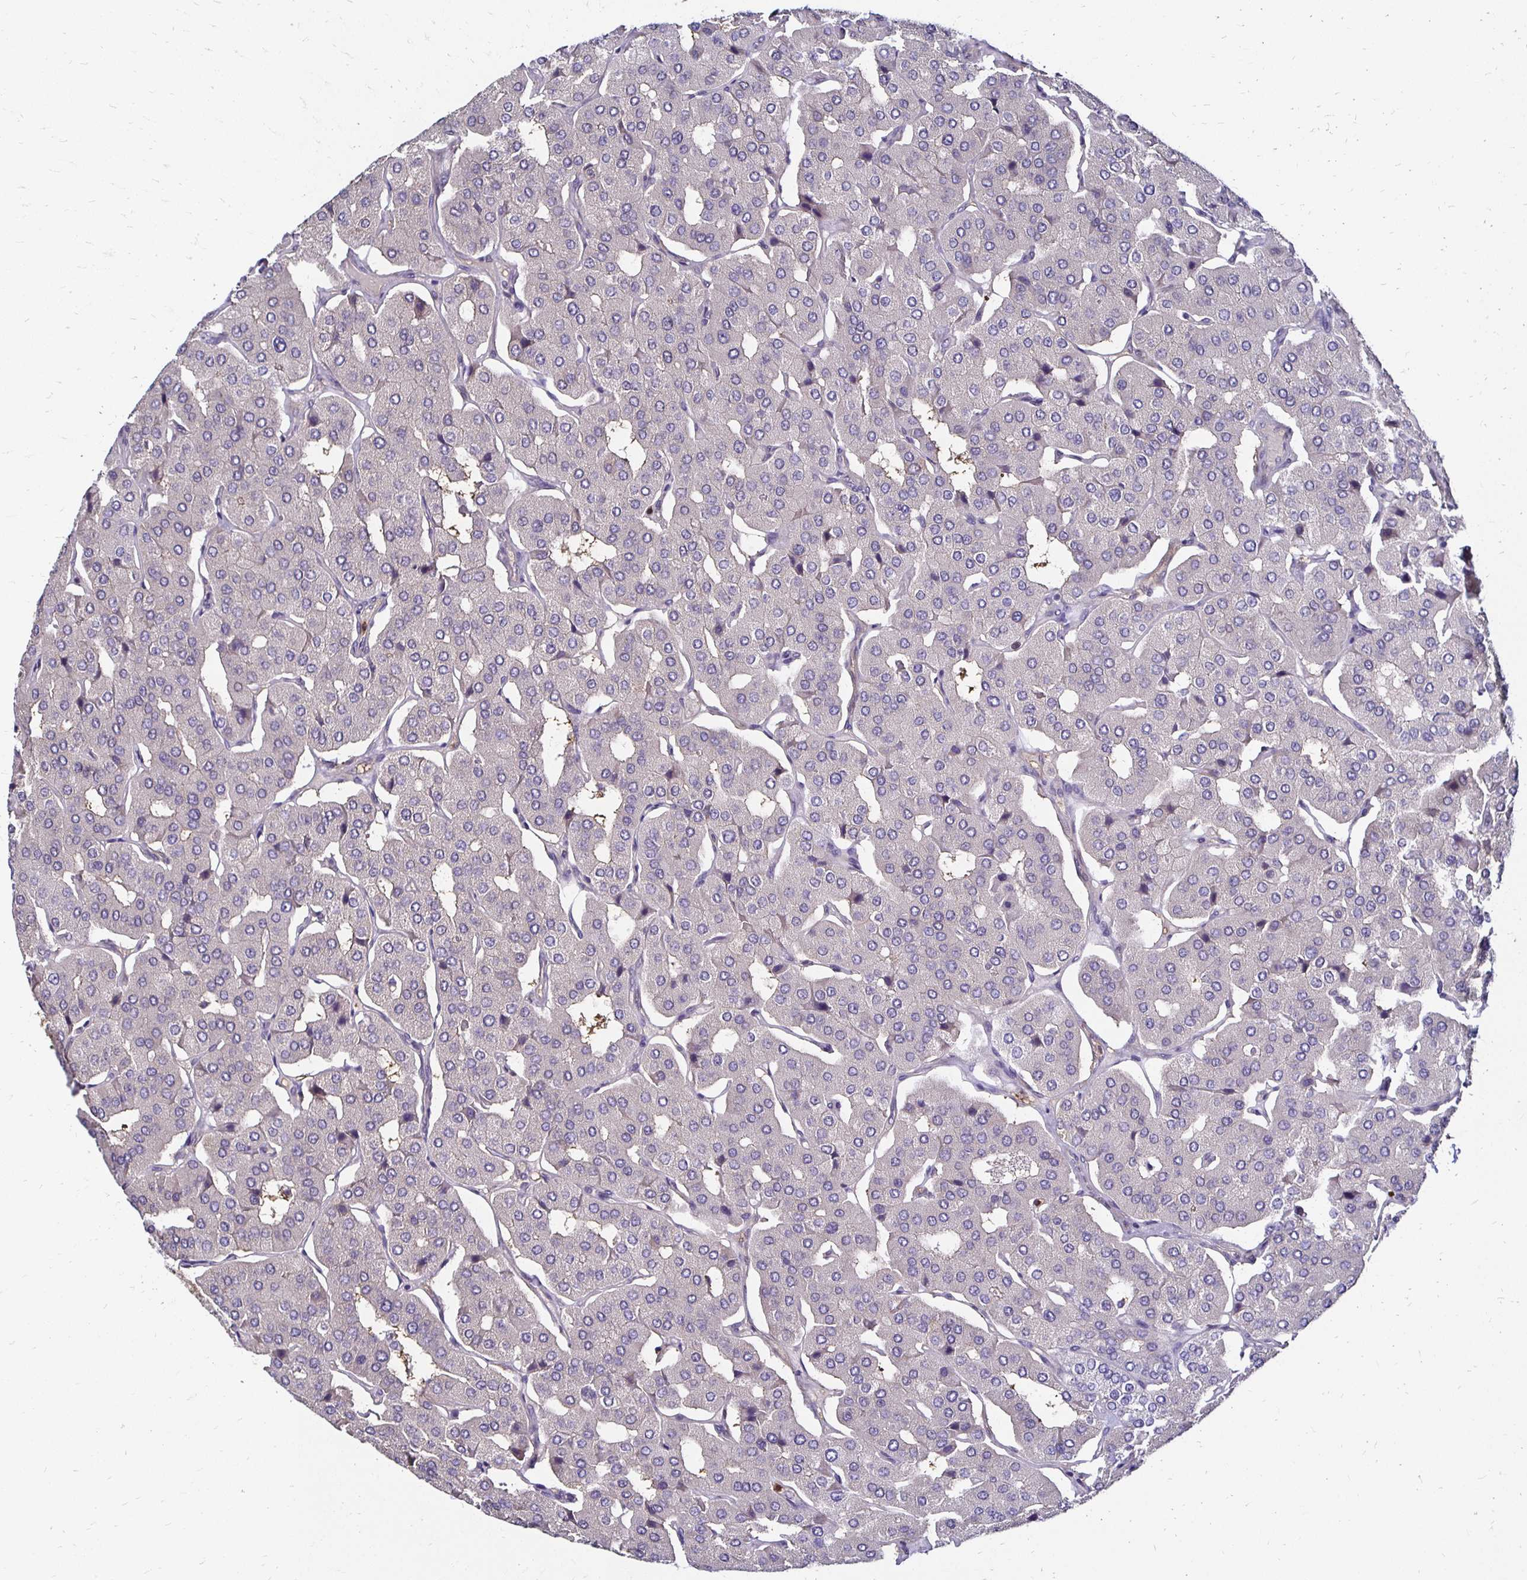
{"staining": {"intensity": "negative", "quantity": "none", "location": "none"}, "tissue": "parathyroid gland", "cell_type": "Glandular cells", "image_type": "normal", "snomed": [{"axis": "morphology", "description": "Normal tissue, NOS"}, {"axis": "morphology", "description": "Adenoma, NOS"}, {"axis": "topography", "description": "Parathyroid gland"}], "caption": "A histopathology image of parathyroid gland stained for a protein displays no brown staining in glandular cells. (Immunohistochemistry, brightfield microscopy, high magnification).", "gene": "TXN", "patient": {"sex": "female", "age": 86}}